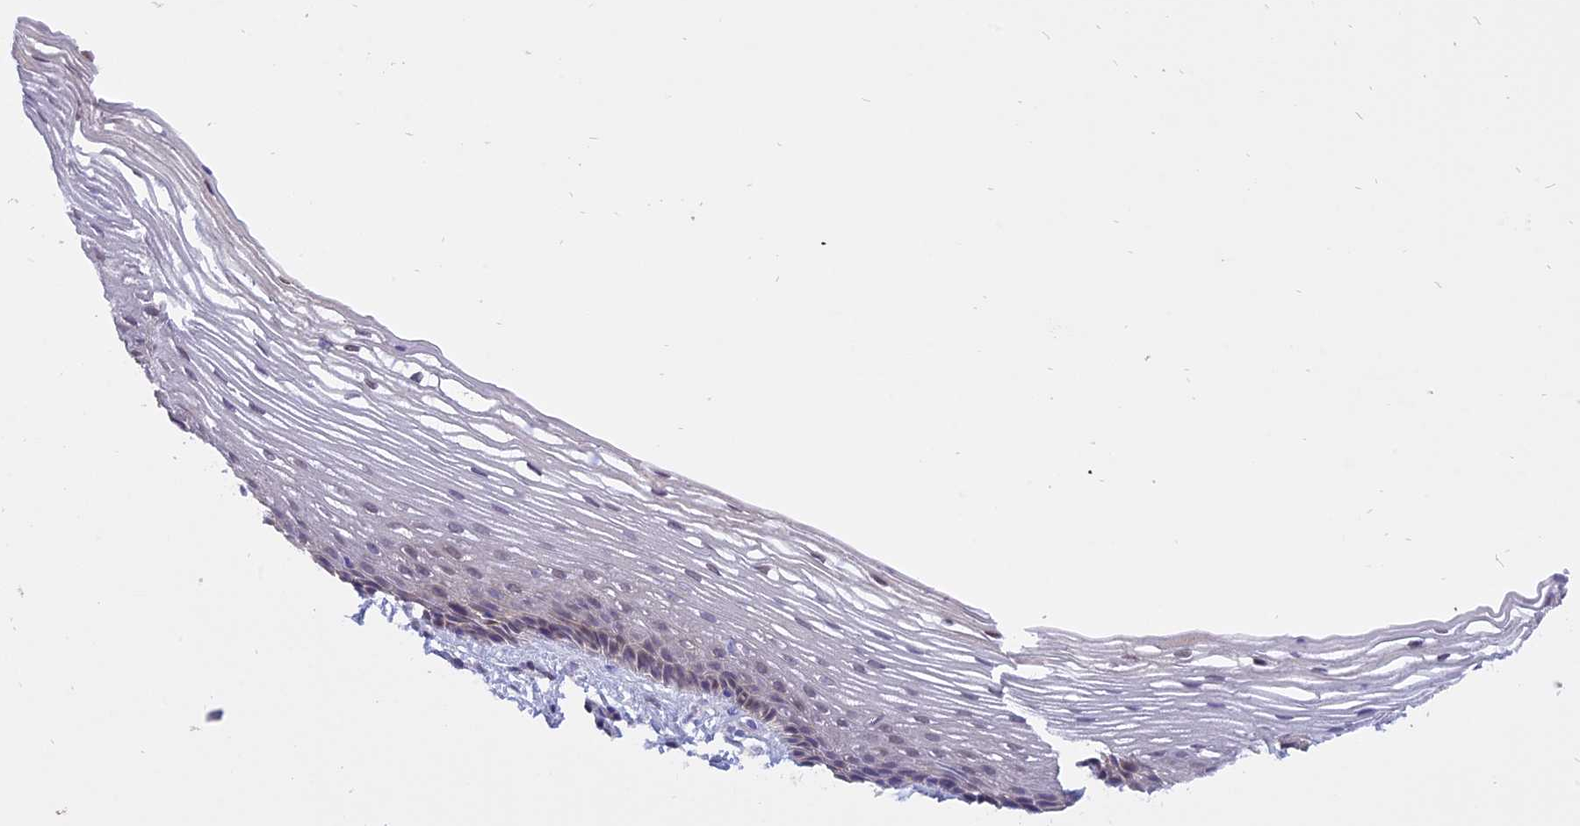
{"staining": {"intensity": "weak", "quantity": "<25%", "location": "cytoplasmic/membranous"}, "tissue": "vagina", "cell_type": "Squamous epithelial cells", "image_type": "normal", "snomed": [{"axis": "morphology", "description": "Normal tissue, NOS"}, {"axis": "topography", "description": "Vagina"}], "caption": "The photomicrograph displays no significant positivity in squamous epithelial cells of vagina. Nuclei are stained in blue.", "gene": "STUB1", "patient": {"sex": "female", "age": 46}}